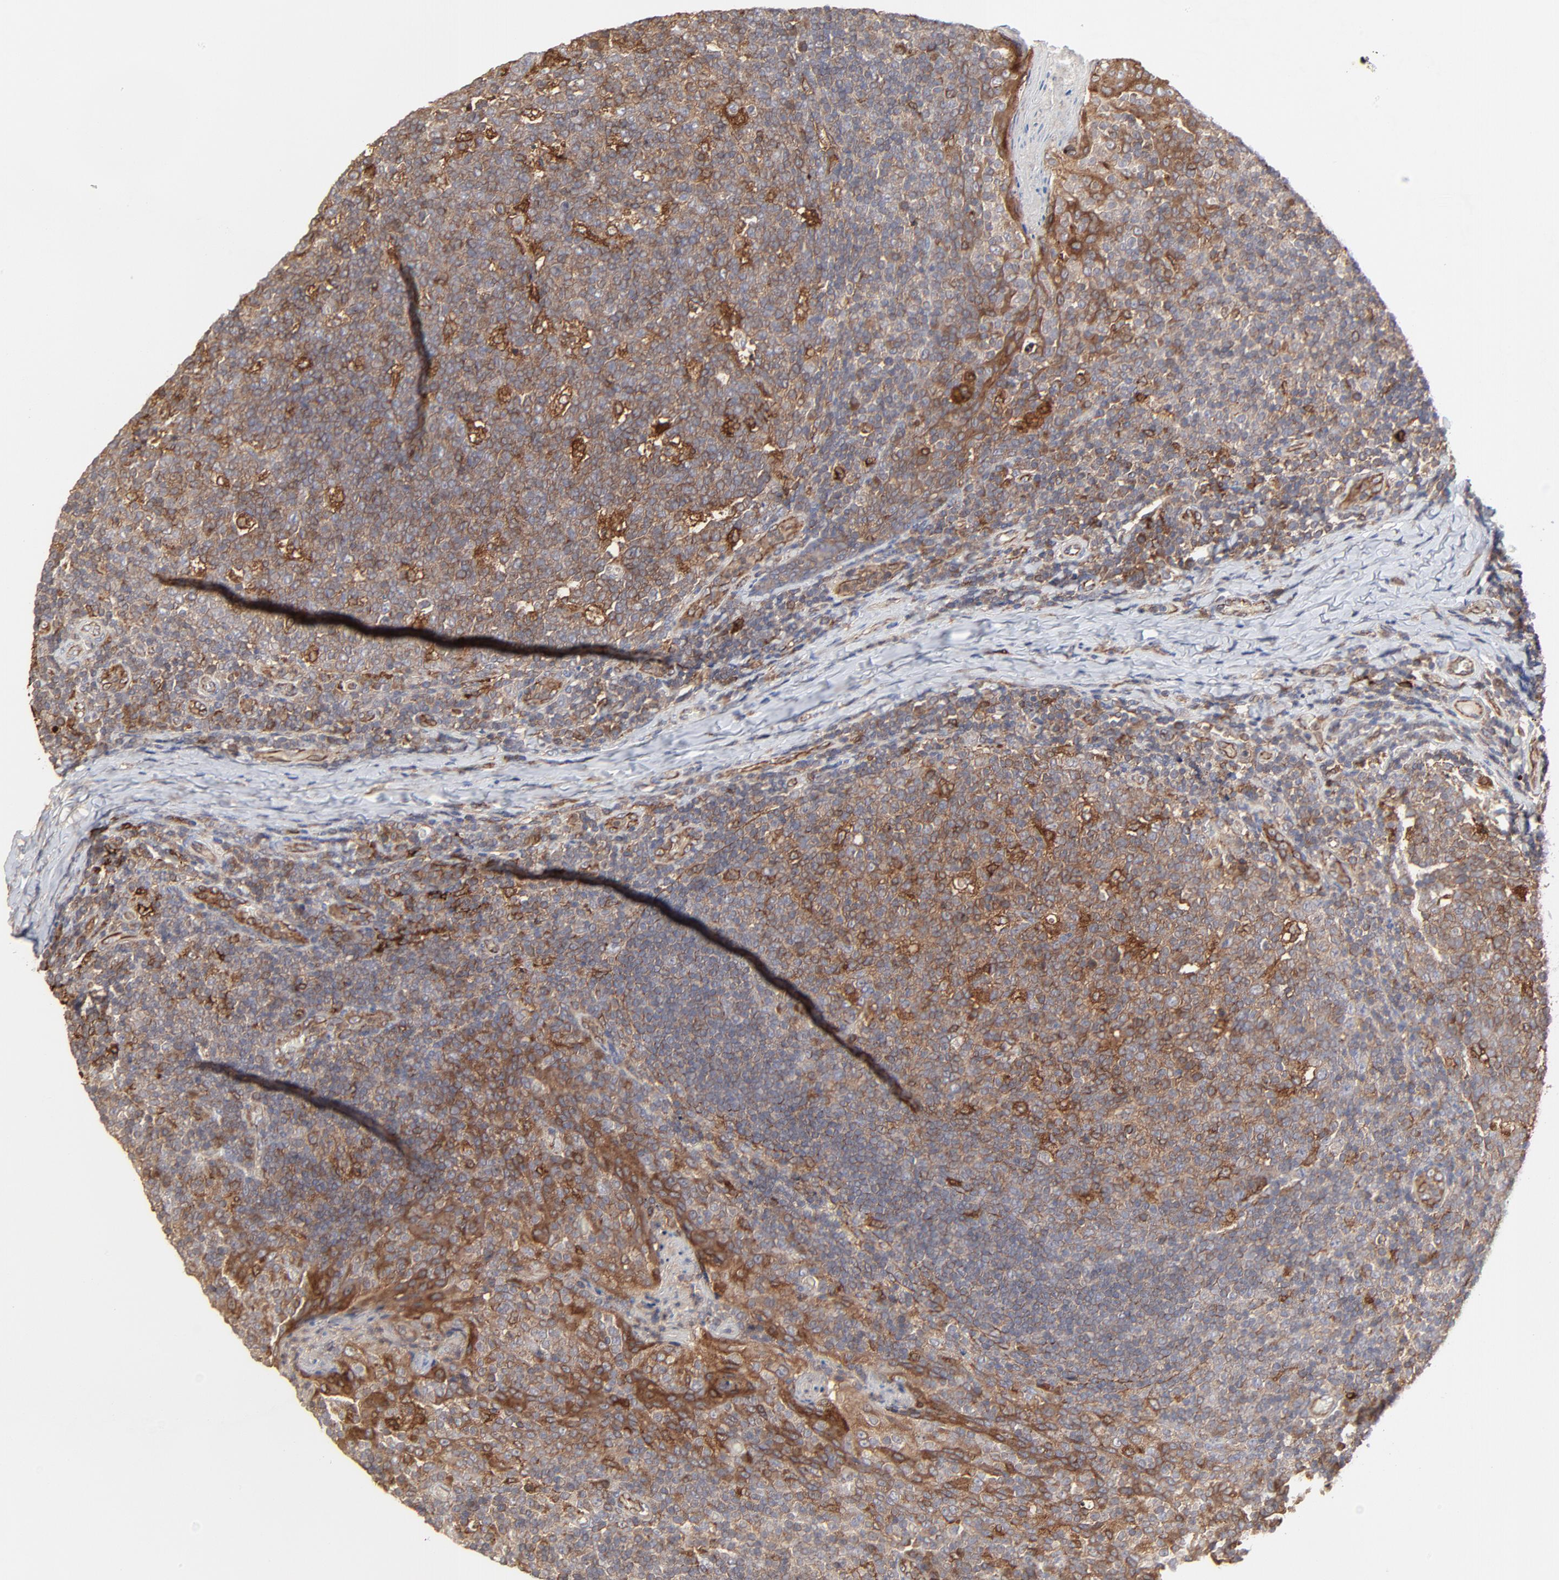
{"staining": {"intensity": "strong", "quantity": ">75%", "location": "cytoplasmic/membranous"}, "tissue": "tonsil", "cell_type": "Germinal center cells", "image_type": "normal", "snomed": [{"axis": "morphology", "description": "Normal tissue, NOS"}, {"axis": "topography", "description": "Tonsil"}], "caption": "This is a histology image of IHC staining of normal tonsil, which shows strong staining in the cytoplasmic/membranous of germinal center cells.", "gene": "RAB9A", "patient": {"sex": "male", "age": 17}}